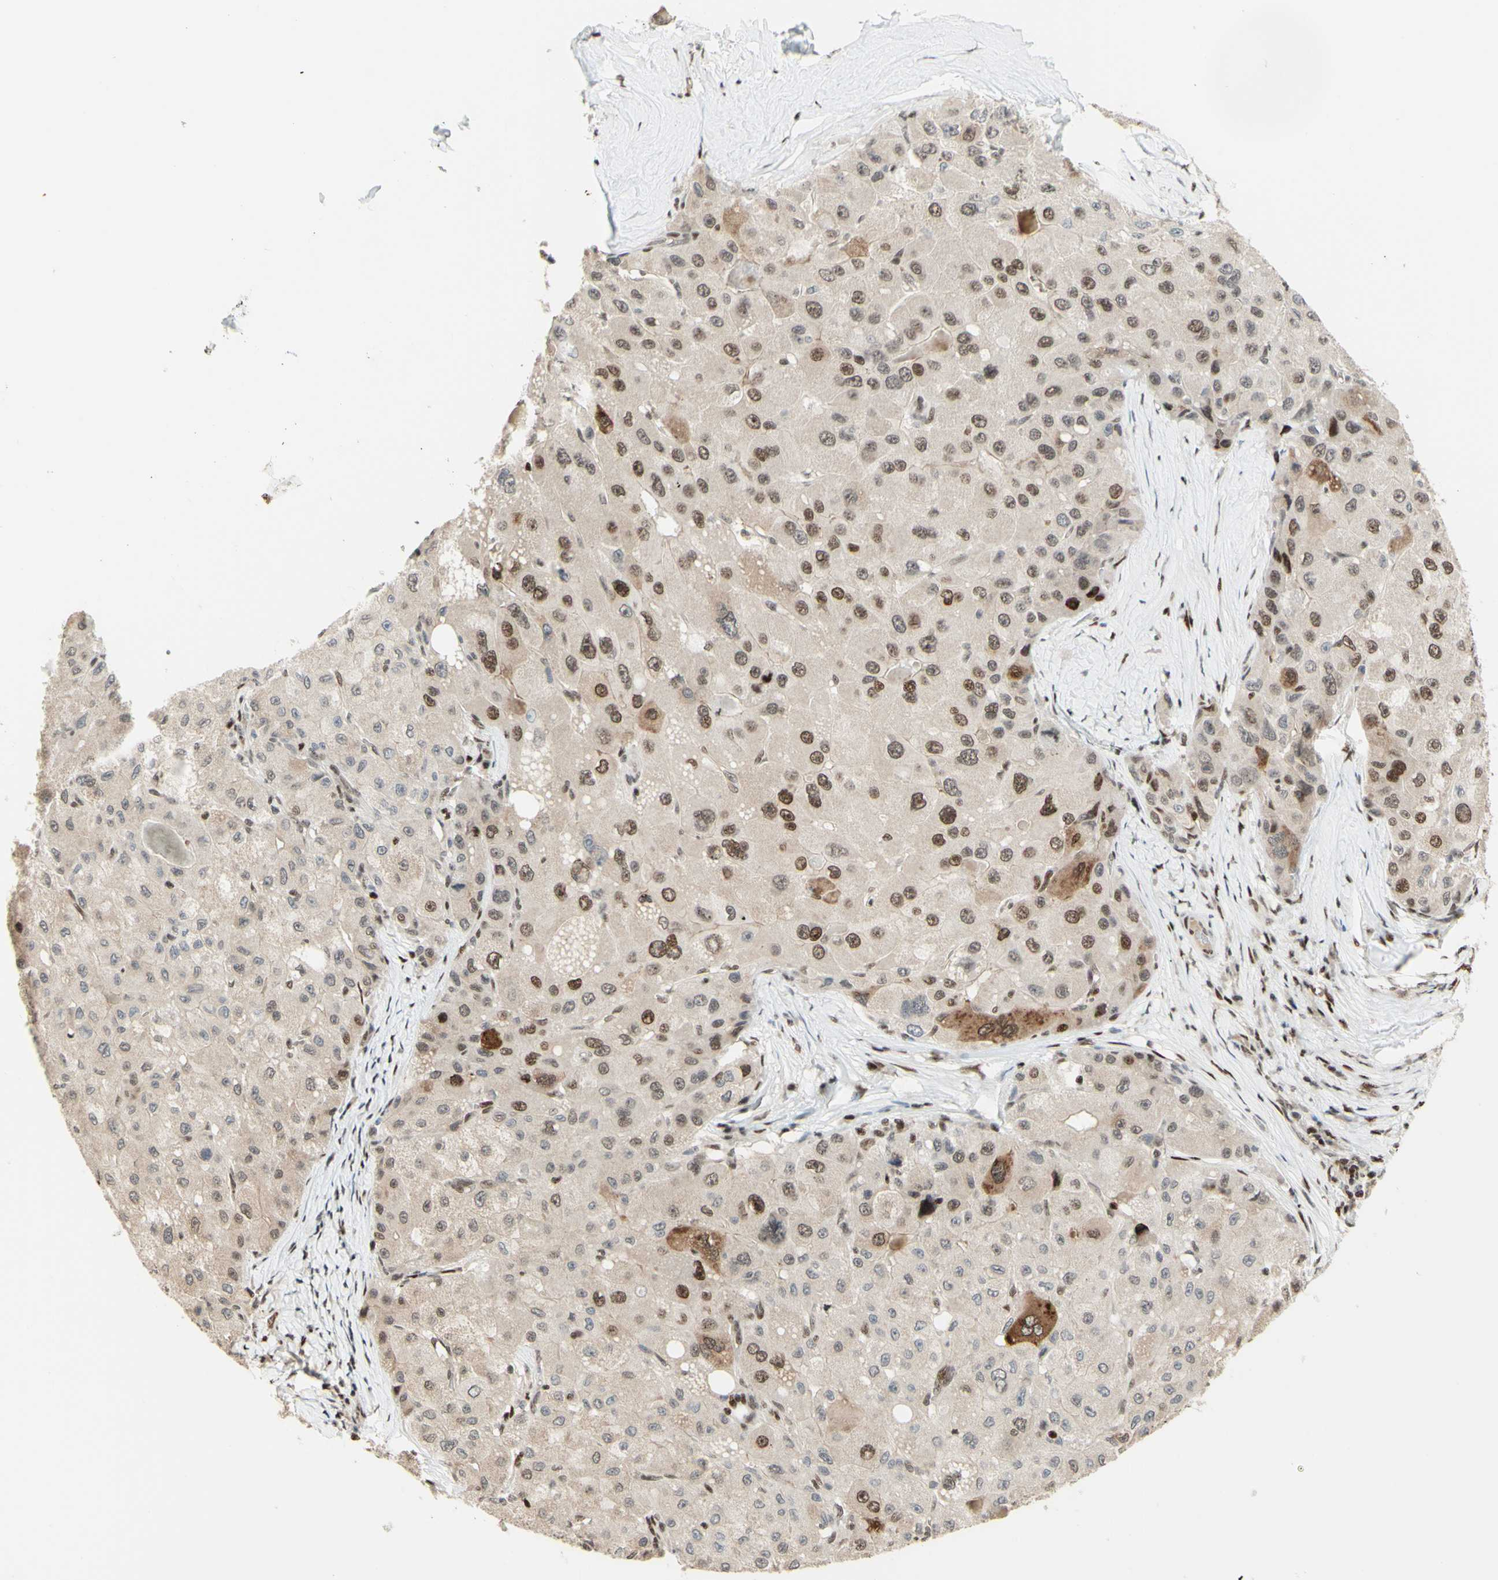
{"staining": {"intensity": "moderate", "quantity": "25%-75%", "location": "cytoplasmic/membranous,nuclear"}, "tissue": "liver cancer", "cell_type": "Tumor cells", "image_type": "cancer", "snomed": [{"axis": "morphology", "description": "Carcinoma, Hepatocellular, NOS"}, {"axis": "topography", "description": "Liver"}], "caption": "A histopathology image of human liver hepatocellular carcinoma stained for a protein demonstrates moderate cytoplasmic/membranous and nuclear brown staining in tumor cells.", "gene": "CDKL5", "patient": {"sex": "male", "age": 80}}